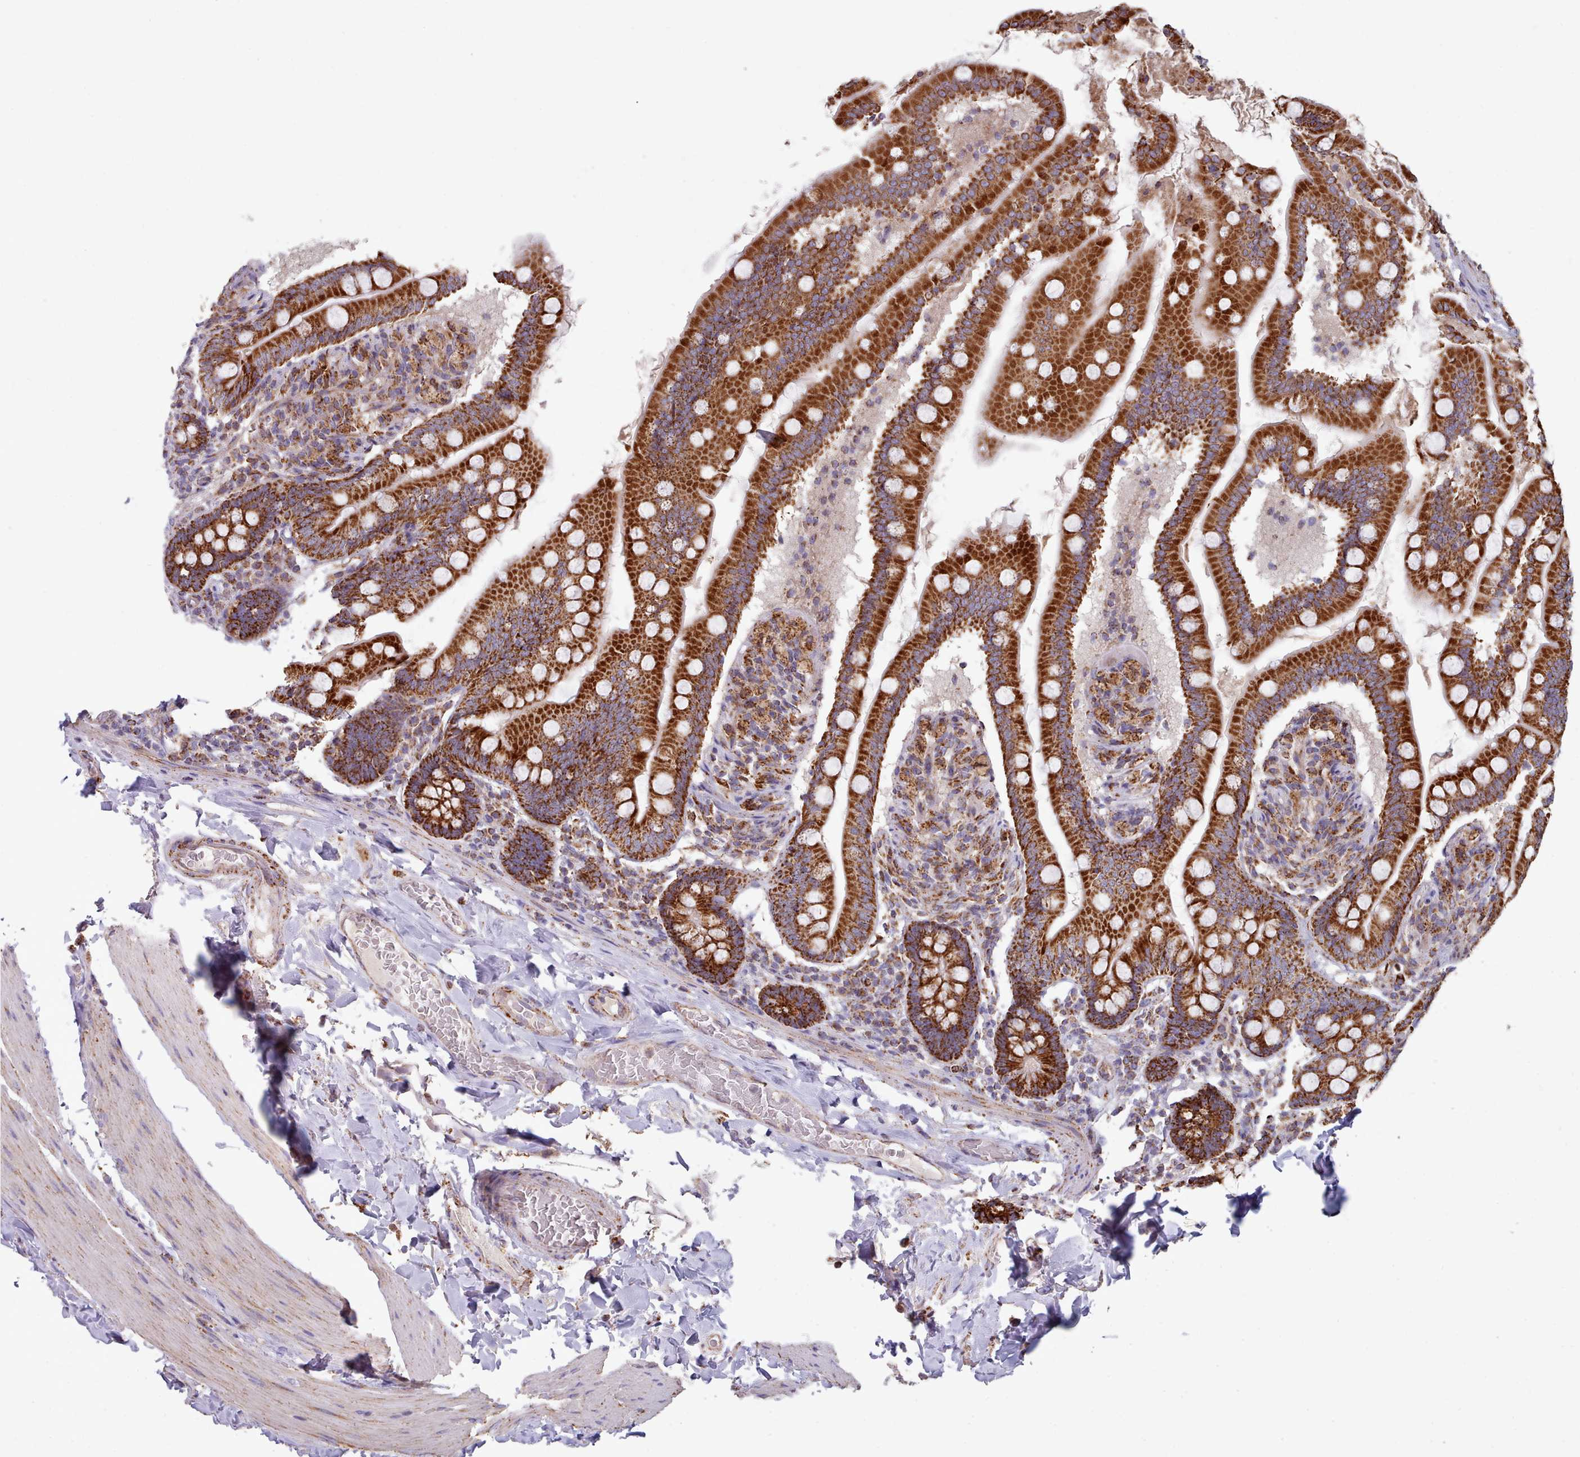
{"staining": {"intensity": "strong", "quantity": ">75%", "location": "cytoplasmic/membranous"}, "tissue": "small intestine", "cell_type": "Glandular cells", "image_type": "normal", "snomed": [{"axis": "morphology", "description": "Normal tissue, NOS"}, {"axis": "topography", "description": "Small intestine"}], "caption": "Immunohistochemical staining of unremarkable human small intestine exhibits strong cytoplasmic/membranous protein expression in about >75% of glandular cells. The staining was performed using DAB to visualize the protein expression in brown, while the nuclei were stained in blue with hematoxylin (Magnification: 20x).", "gene": "HSDL2", "patient": {"sex": "female", "age": 64}}